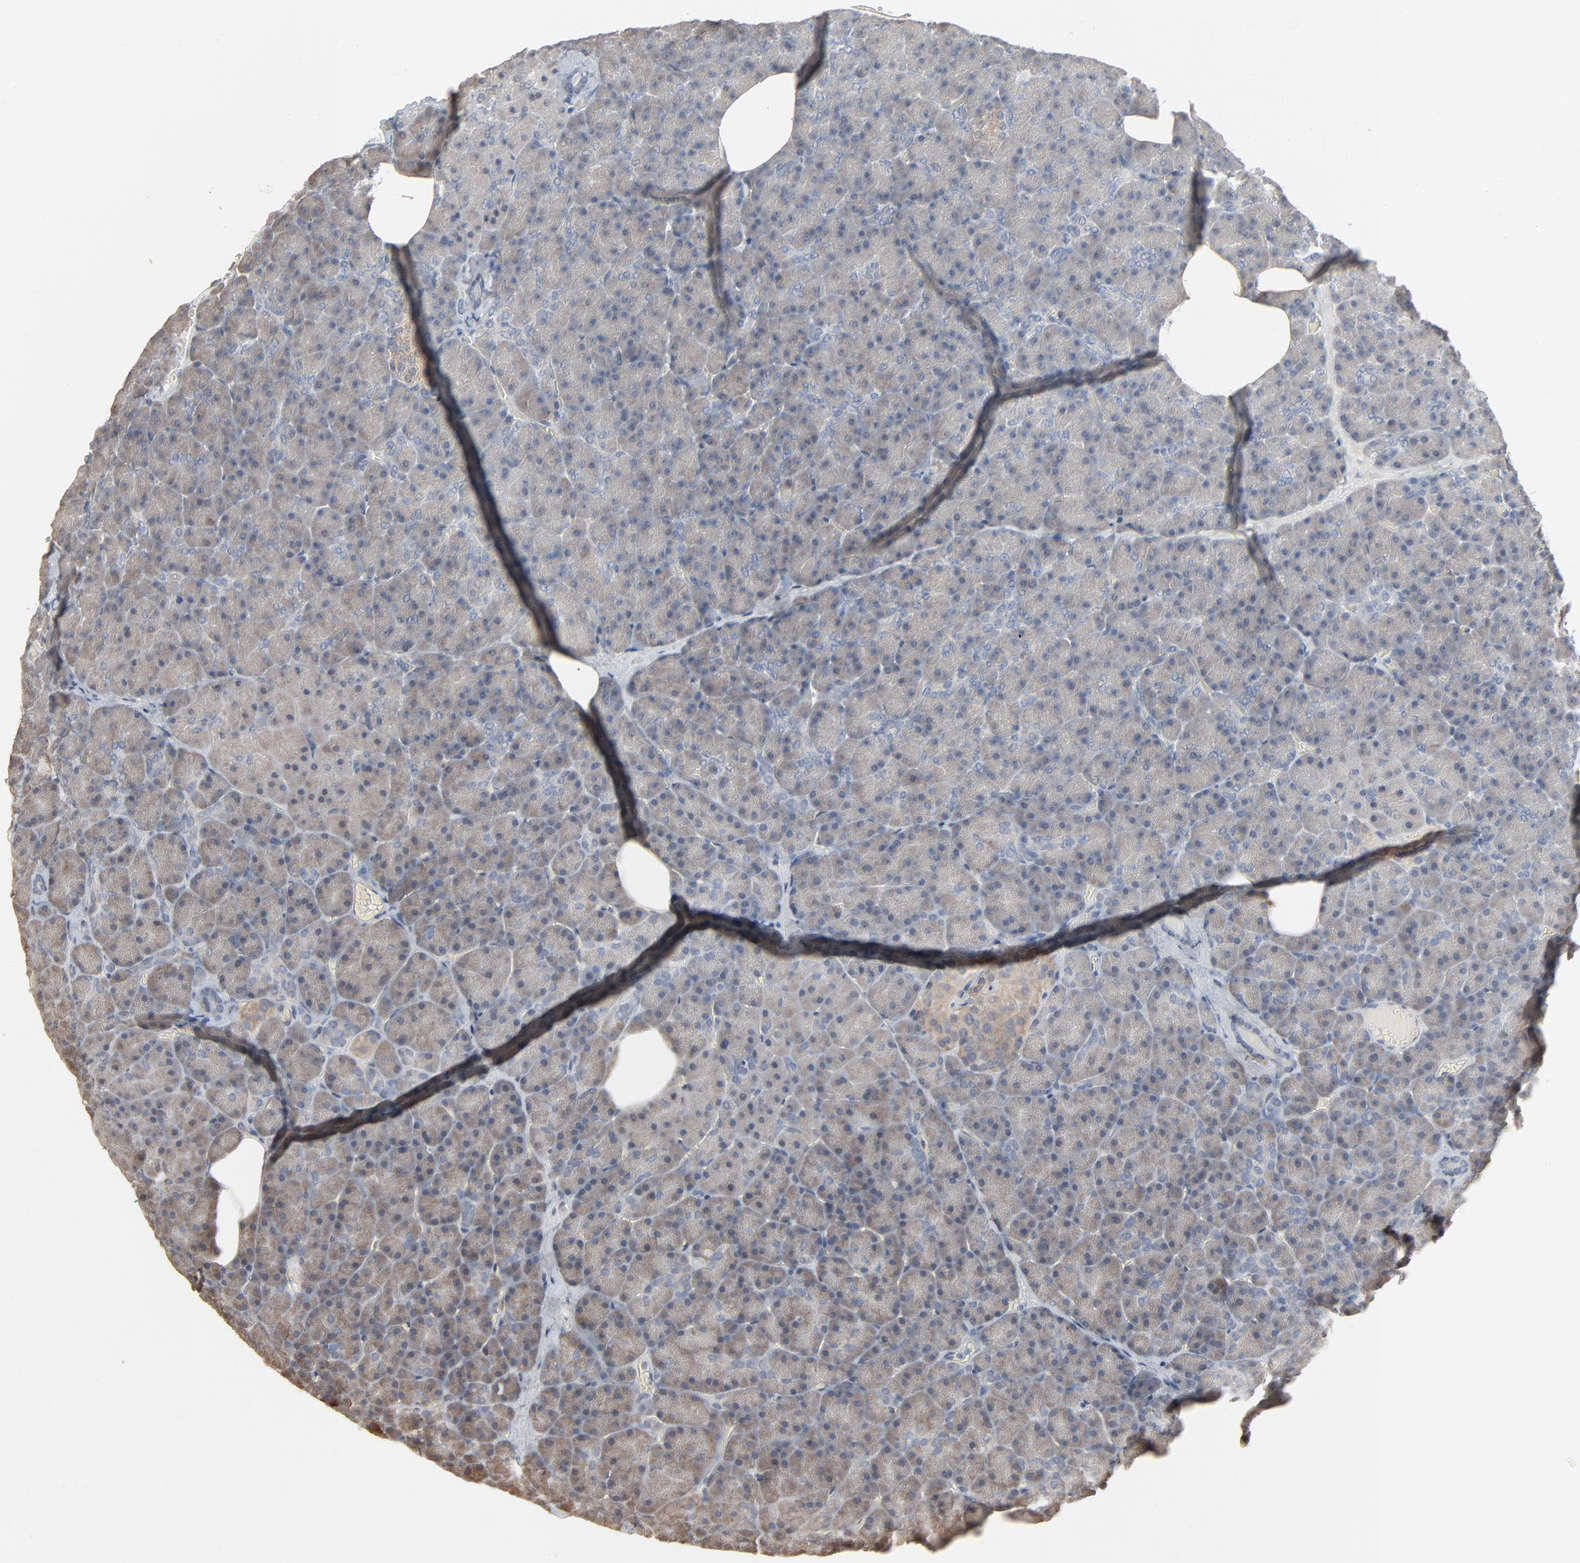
{"staining": {"intensity": "moderate", "quantity": "25%-75%", "location": "cytoplasmic/membranous"}, "tissue": "pancreas", "cell_type": "Exocrine glandular cells", "image_type": "normal", "snomed": [{"axis": "morphology", "description": "Normal tissue, NOS"}, {"axis": "topography", "description": "Pancreas"}], "caption": "Immunohistochemistry (IHC) (DAB) staining of normal human pancreas shows moderate cytoplasmic/membranous protein expression in about 25%-75% of exocrine glandular cells. The protein is shown in brown color, while the nuclei are stained blue.", "gene": "CCT5", "patient": {"sex": "female", "age": 35}}